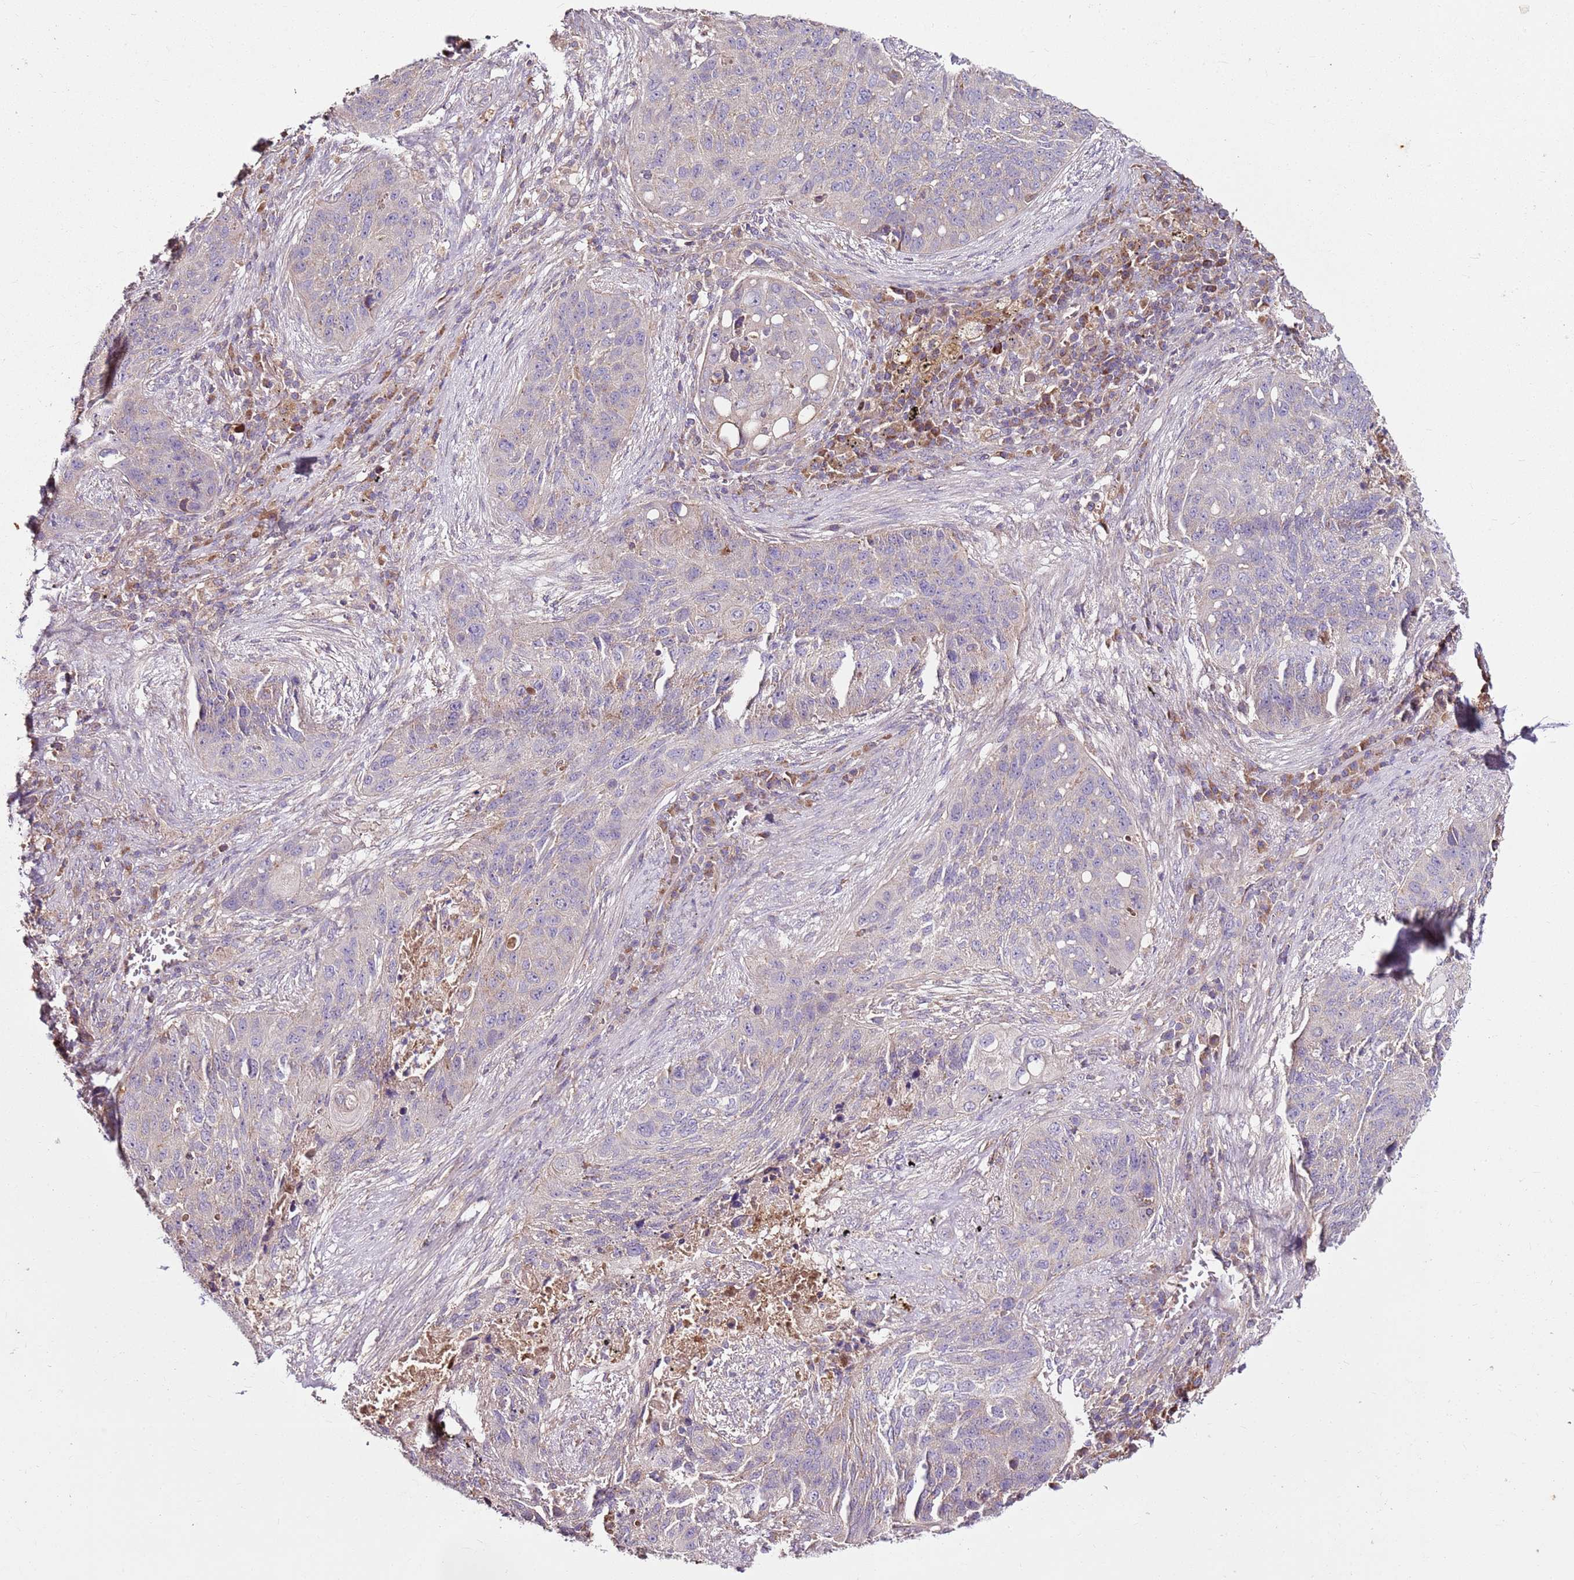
{"staining": {"intensity": "negative", "quantity": "none", "location": "none"}, "tissue": "lung cancer", "cell_type": "Tumor cells", "image_type": "cancer", "snomed": [{"axis": "morphology", "description": "Squamous cell carcinoma, NOS"}, {"axis": "topography", "description": "Lung"}], "caption": "IHC of human lung squamous cell carcinoma reveals no positivity in tumor cells. The staining is performed using DAB (3,3'-diaminobenzidine) brown chromogen with nuclei counter-stained in using hematoxylin.", "gene": "KRTAP21-3", "patient": {"sex": "female", "age": 63}}